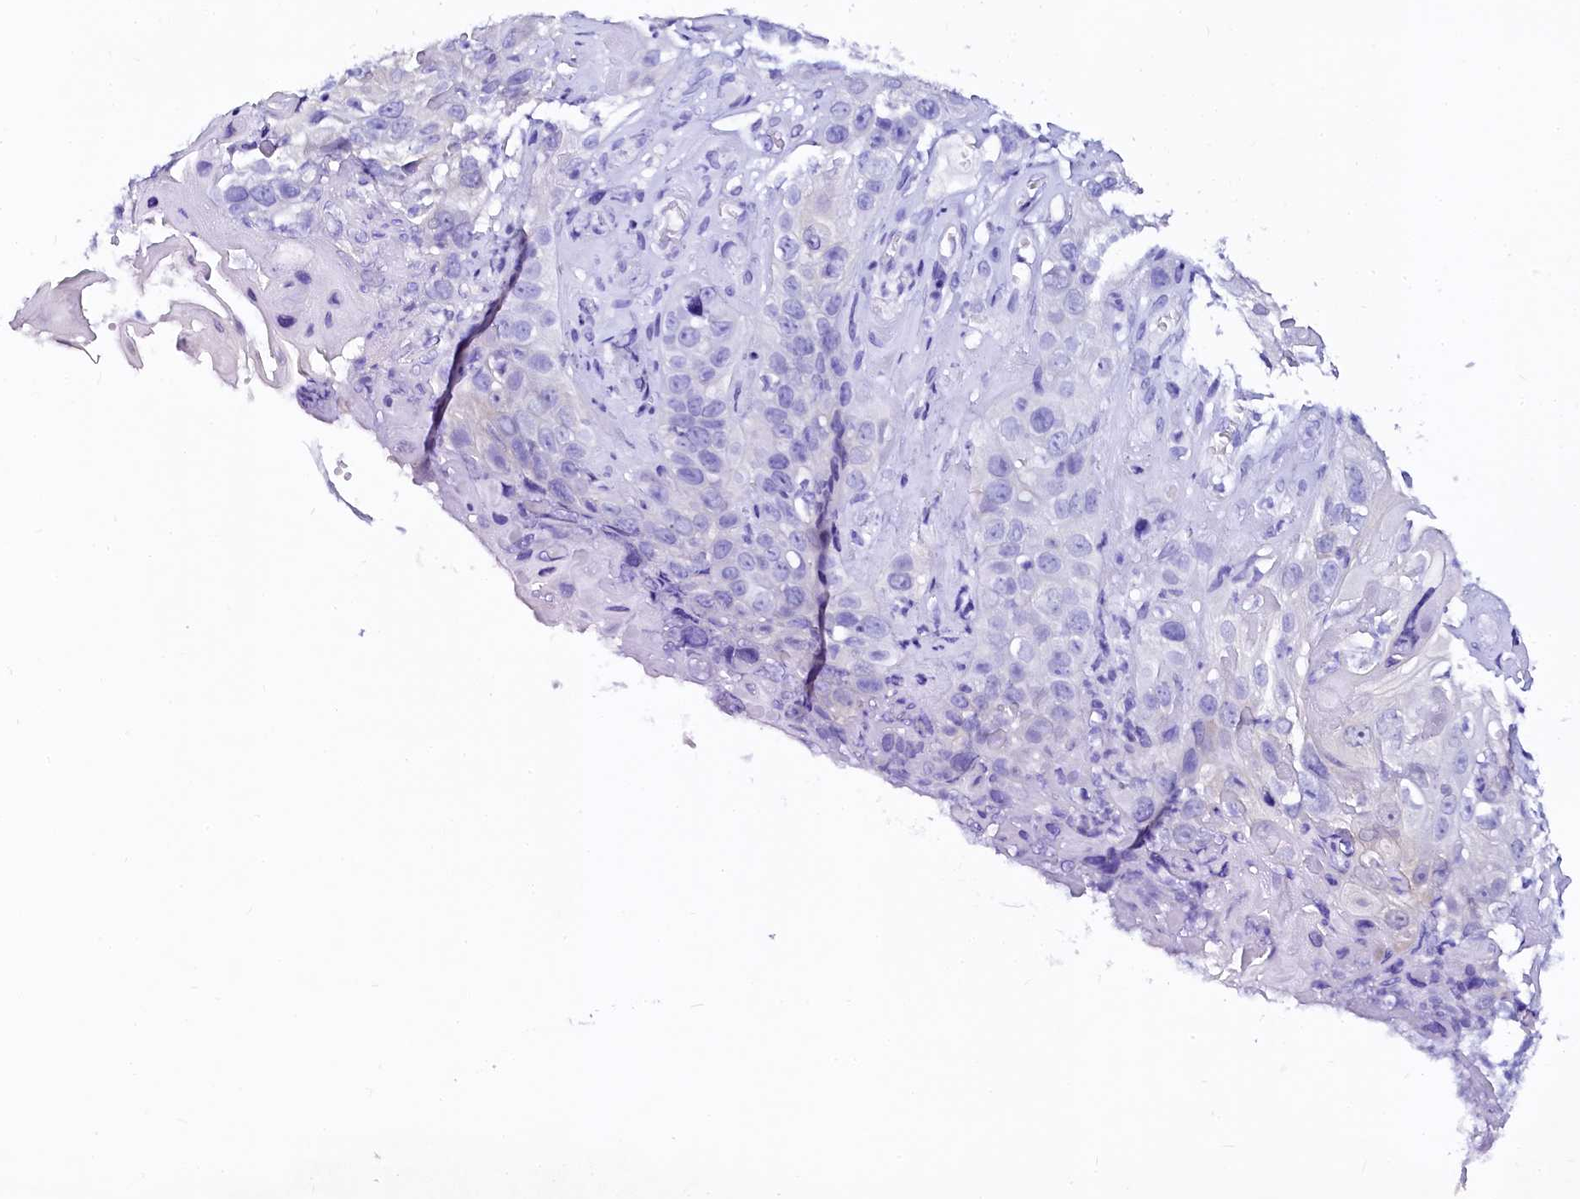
{"staining": {"intensity": "negative", "quantity": "none", "location": "none"}, "tissue": "skin cancer", "cell_type": "Tumor cells", "image_type": "cancer", "snomed": [{"axis": "morphology", "description": "Squamous cell carcinoma, NOS"}, {"axis": "topography", "description": "Skin"}], "caption": "Immunohistochemistry image of neoplastic tissue: human skin squamous cell carcinoma stained with DAB demonstrates no significant protein staining in tumor cells. (Stains: DAB IHC with hematoxylin counter stain, Microscopy: brightfield microscopy at high magnification).", "gene": "SORD", "patient": {"sex": "male", "age": 55}}